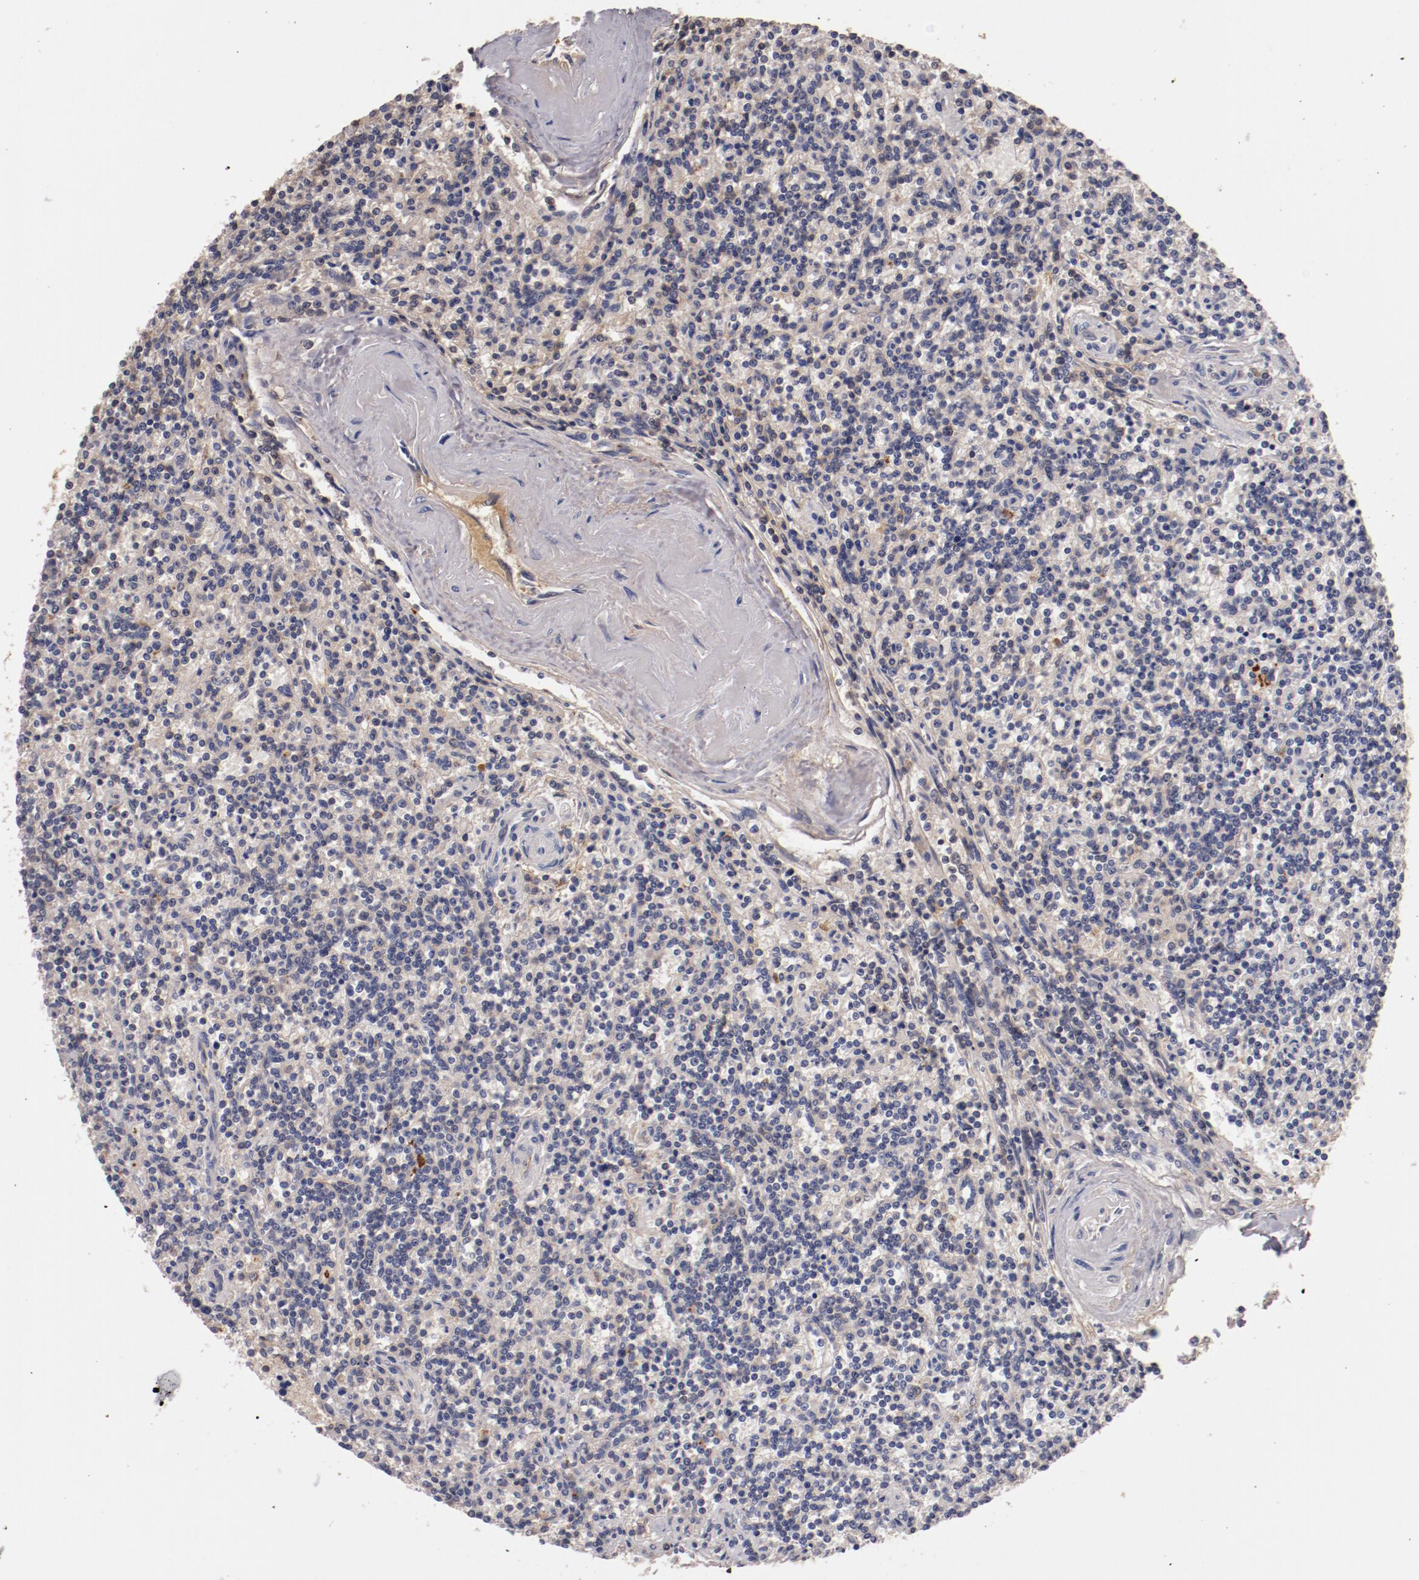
{"staining": {"intensity": "negative", "quantity": "none", "location": "none"}, "tissue": "lymphoma", "cell_type": "Tumor cells", "image_type": "cancer", "snomed": [{"axis": "morphology", "description": "Malignant lymphoma, non-Hodgkin's type, Low grade"}, {"axis": "topography", "description": "Spleen"}], "caption": "DAB immunohistochemical staining of lymphoma demonstrates no significant expression in tumor cells.", "gene": "MBL2", "patient": {"sex": "male", "age": 73}}